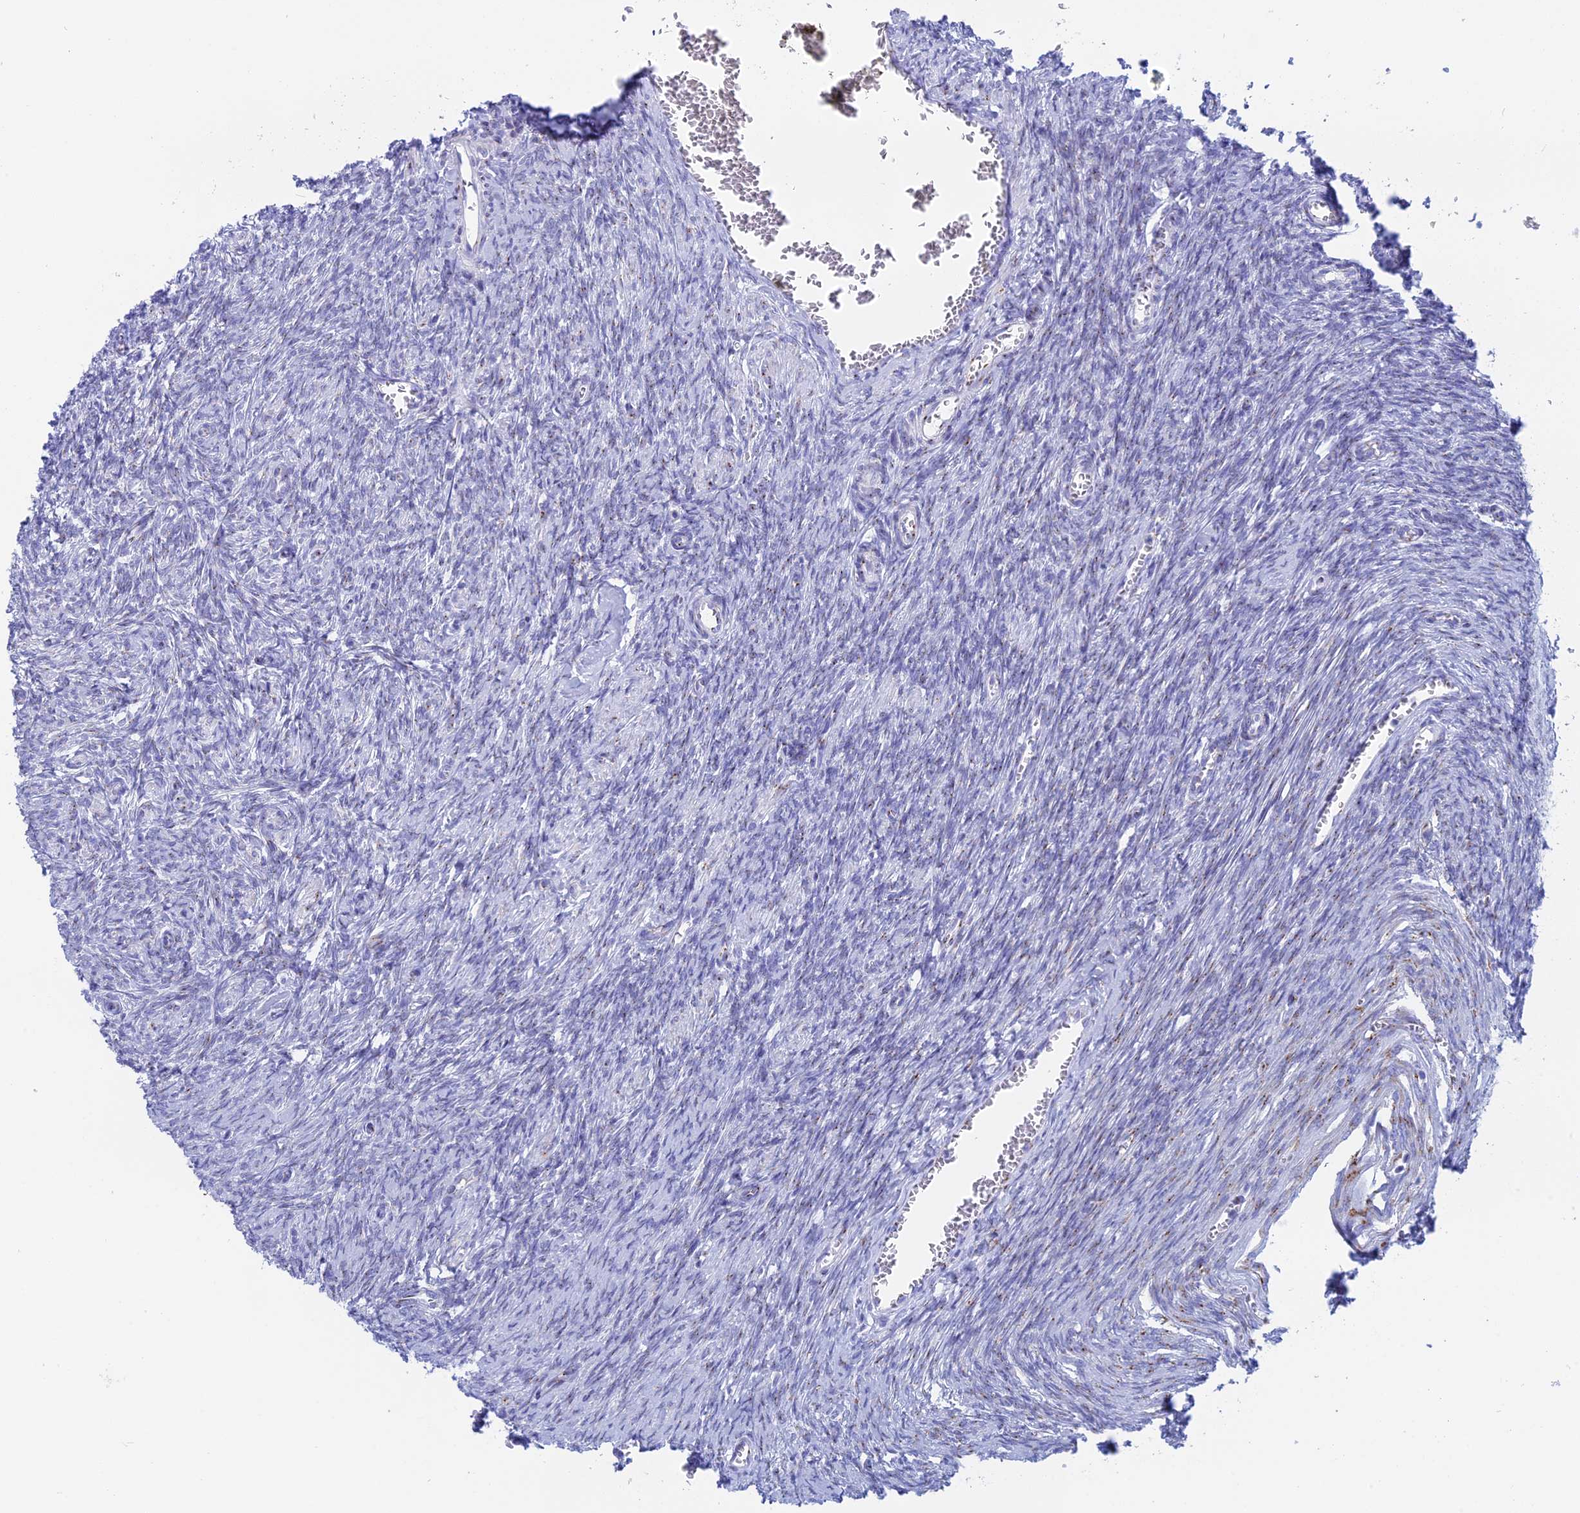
{"staining": {"intensity": "negative", "quantity": "none", "location": "none"}, "tissue": "ovary", "cell_type": "Ovarian stroma cells", "image_type": "normal", "snomed": [{"axis": "morphology", "description": "Normal tissue, NOS"}, {"axis": "topography", "description": "Ovary"}], "caption": "A high-resolution image shows IHC staining of normal ovary, which shows no significant expression in ovarian stroma cells. Brightfield microscopy of immunohistochemistry stained with DAB (3,3'-diaminobenzidine) (brown) and hematoxylin (blue), captured at high magnification.", "gene": "ERICH4", "patient": {"sex": "female", "age": 44}}